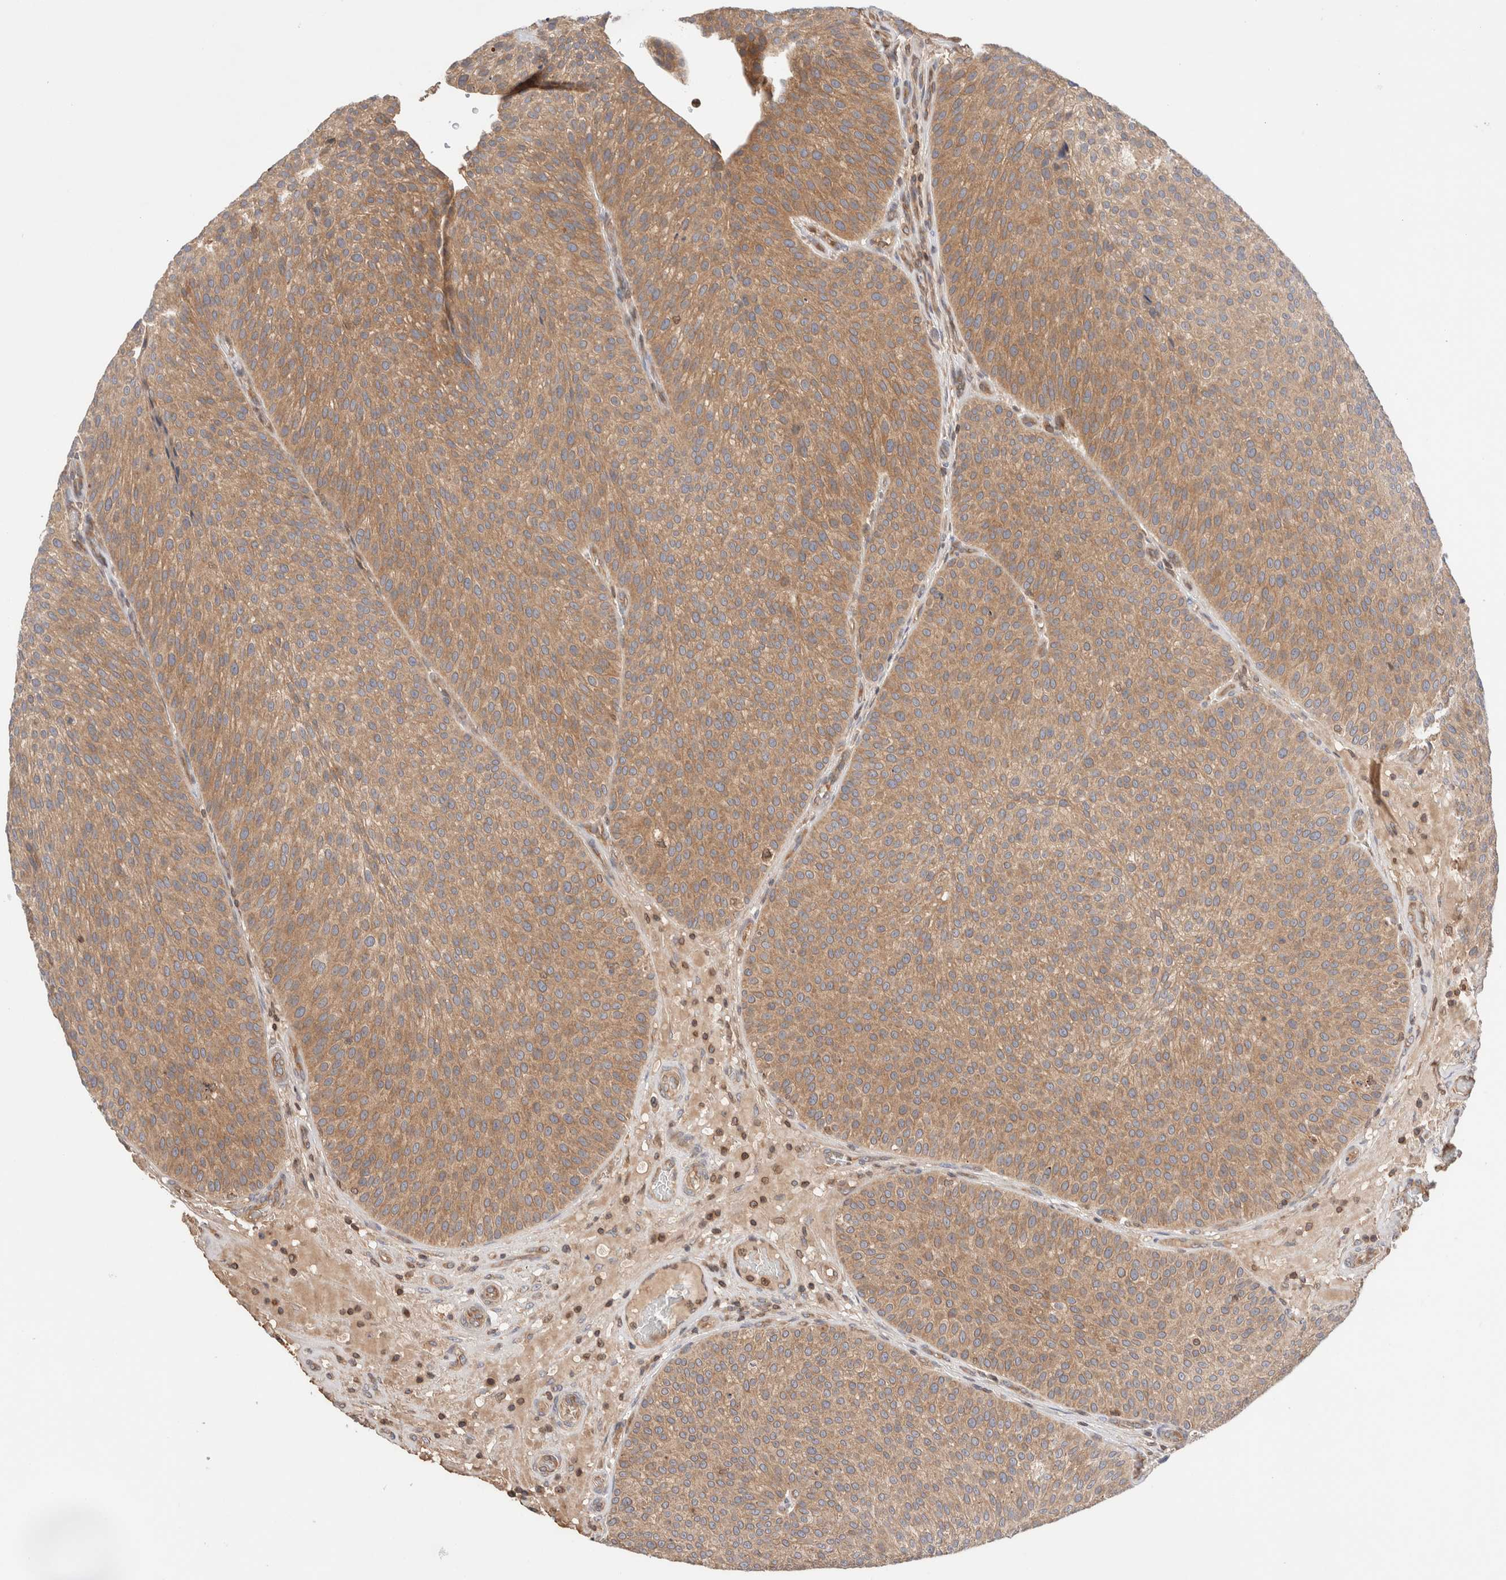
{"staining": {"intensity": "moderate", "quantity": ">75%", "location": "cytoplasmic/membranous"}, "tissue": "urothelial cancer", "cell_type": "Tumor cells", "image_type": "cancer", "snomed": [{"axis": "morphology", "description": "Normal tissue, NOS"}, {"axis": "morphology", "description": "Urothelial carcinoma, Low grade"}, {"axis": "topography", "description": "Smooth muscle"}, {"axis": "topography", "description": "Urinary bladder"}], "caption": "Protein expression analysis of low-grade urothelial carcinoma reveals moderate cytoplasmic/membranous positivity in approximately >75% of tumor cells.", "gene": "SIKE1", "patient": {"sex": "male", "age": 60}}